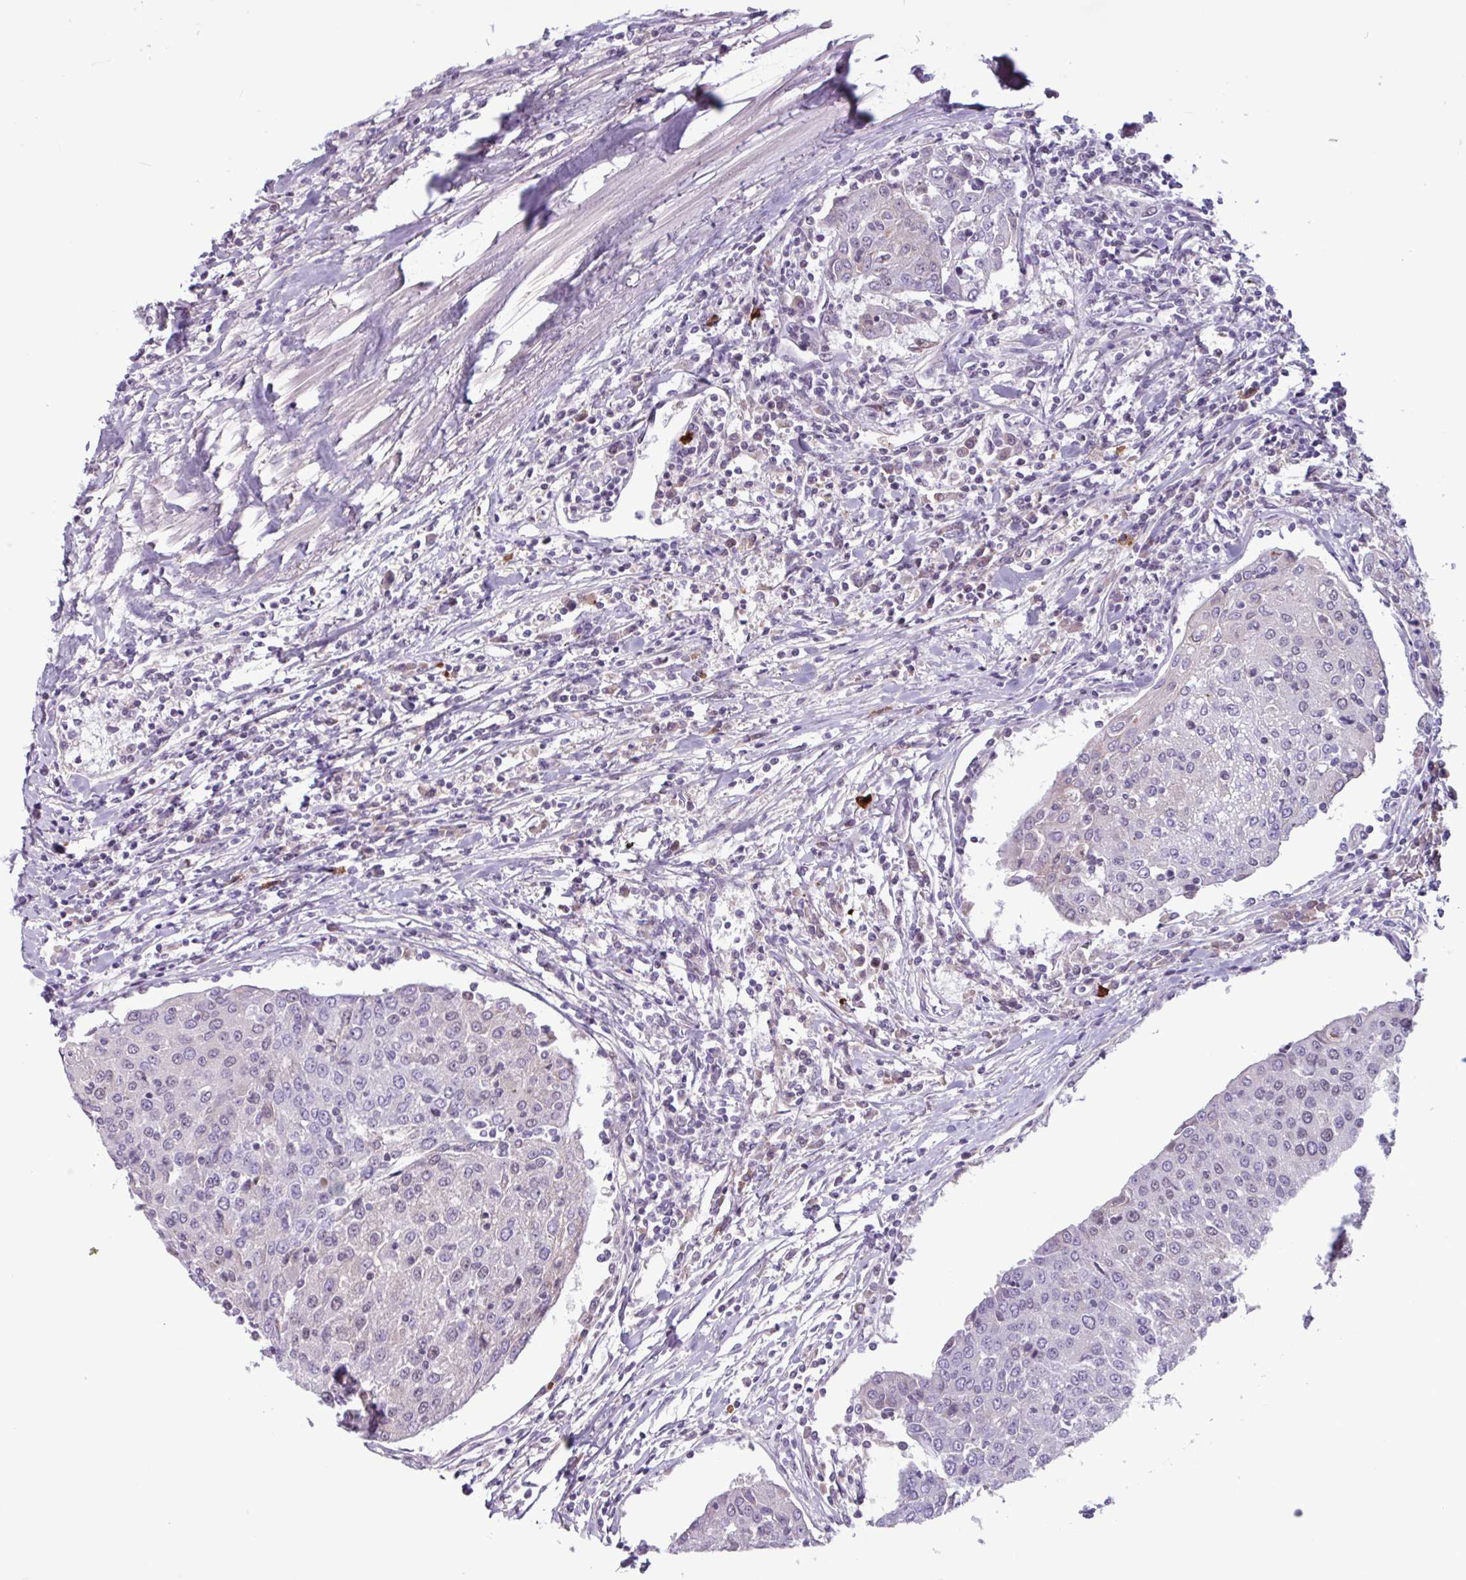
{"staining": {"intensity": "negative", "quantity": "none", "location": "none"}, "tissue": "urothelial cancer", "cell_type": "Tumor cells", "image_type": "cancer", "snomed": [{"axis": "morphology", "description": "Urothelial carcinoma, High grade"}, {"axis": "topography", "description": "Urinary bladder"}], "caption": "A high-resolution photomicrograph shows immunohistochemistry (IHC) staining of high-grade urothelial carcinoma, which reveals no significant staining in tumor cells.", "gene": "ZNF575", "patient": {"sex": "female", "age": 85}}